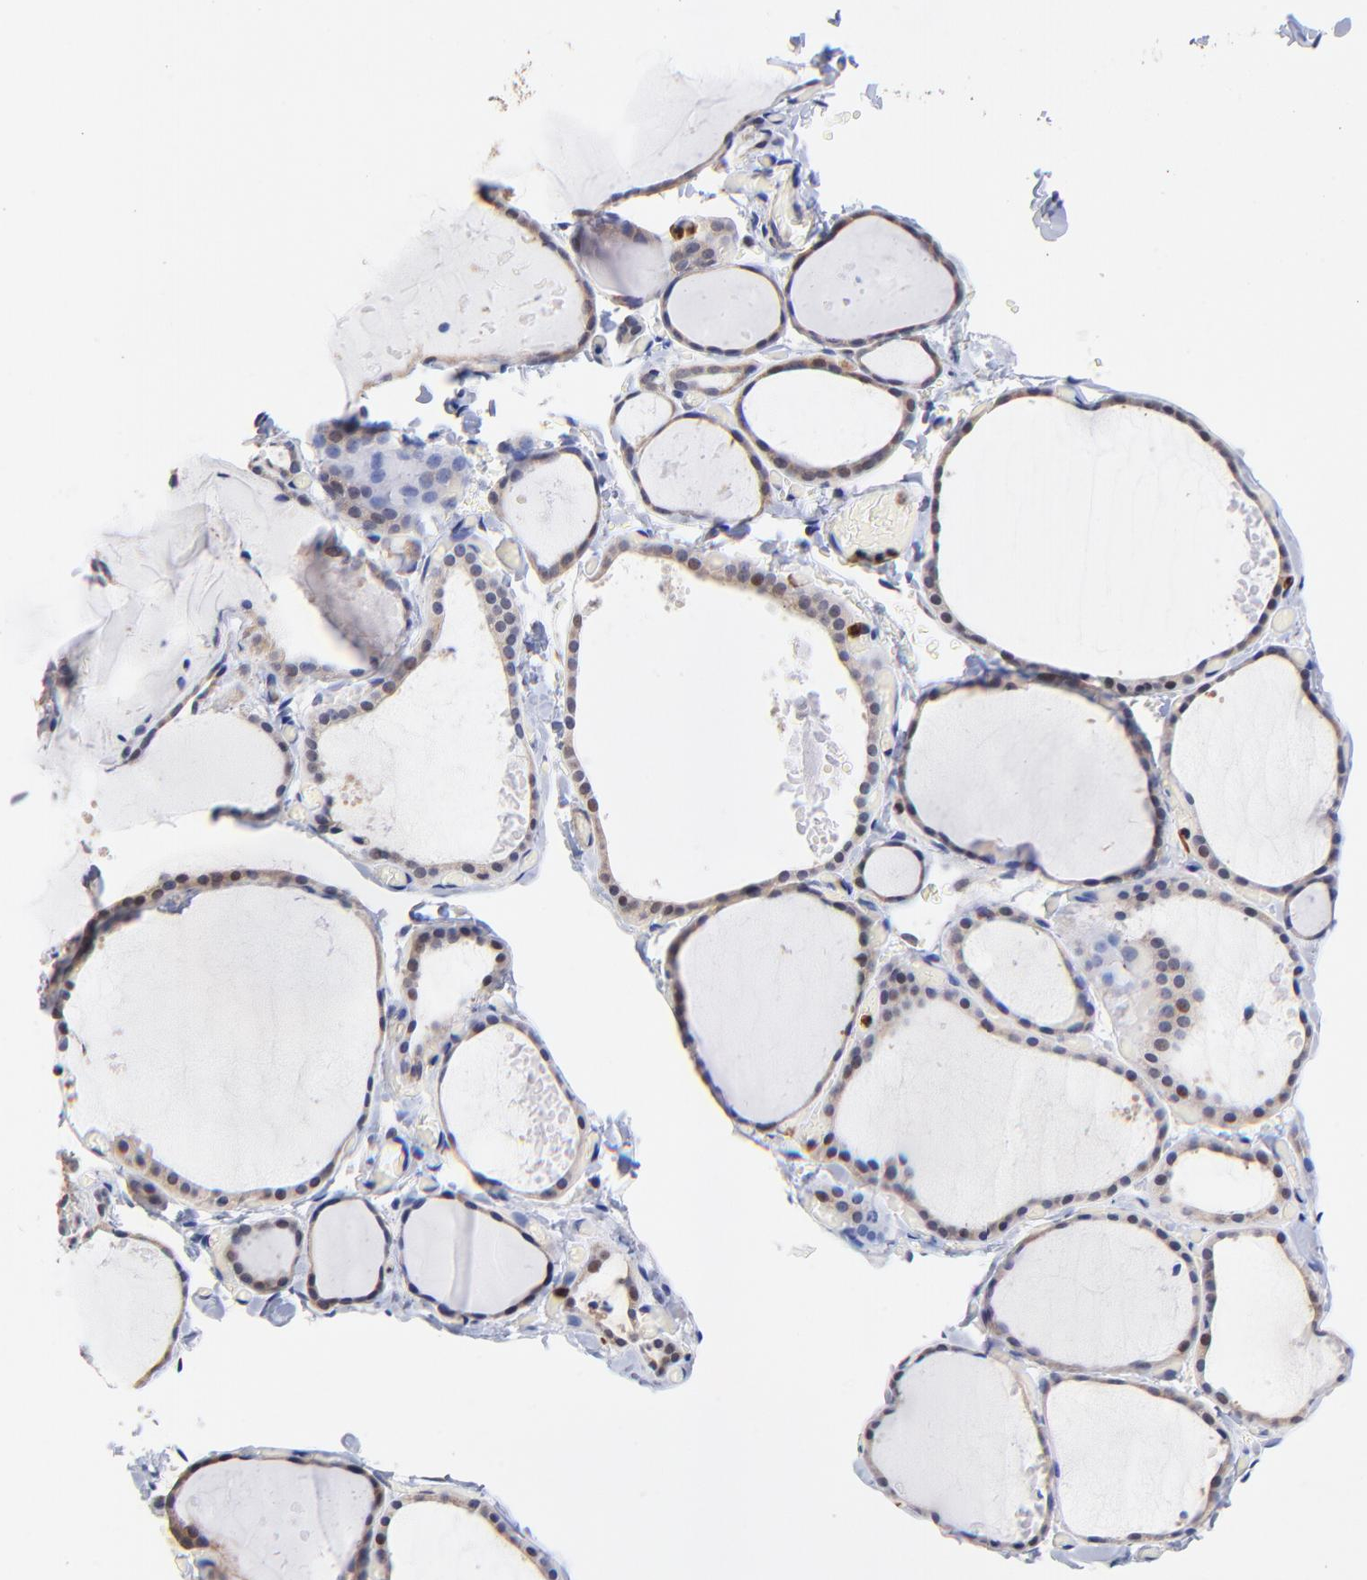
{"staining": {"intensity": "weak", "quantity": ">75%", "location": "cytoplasmic/membranous"}, "tissue": "thyroid gland", "cell_type": "Glandular cells", "image_type": "normal", "snomed": [{"axis": "morphology", "description": "Normal tissue, NOS"}, {"axis": "topography", "description": "Thyroid gland"}], "caption": "A high-resolution histopathology image shows immunohistochemistry staining of normal thyroid gland, which exhibits weak cytoplasmic/membranous positivity in about >75% of glandular cells. (brown staining indicates protein expression, while blue staining denotes nuclei).", "gene": "BBOF1", "patient": {"sex": "female", "age": 22}}